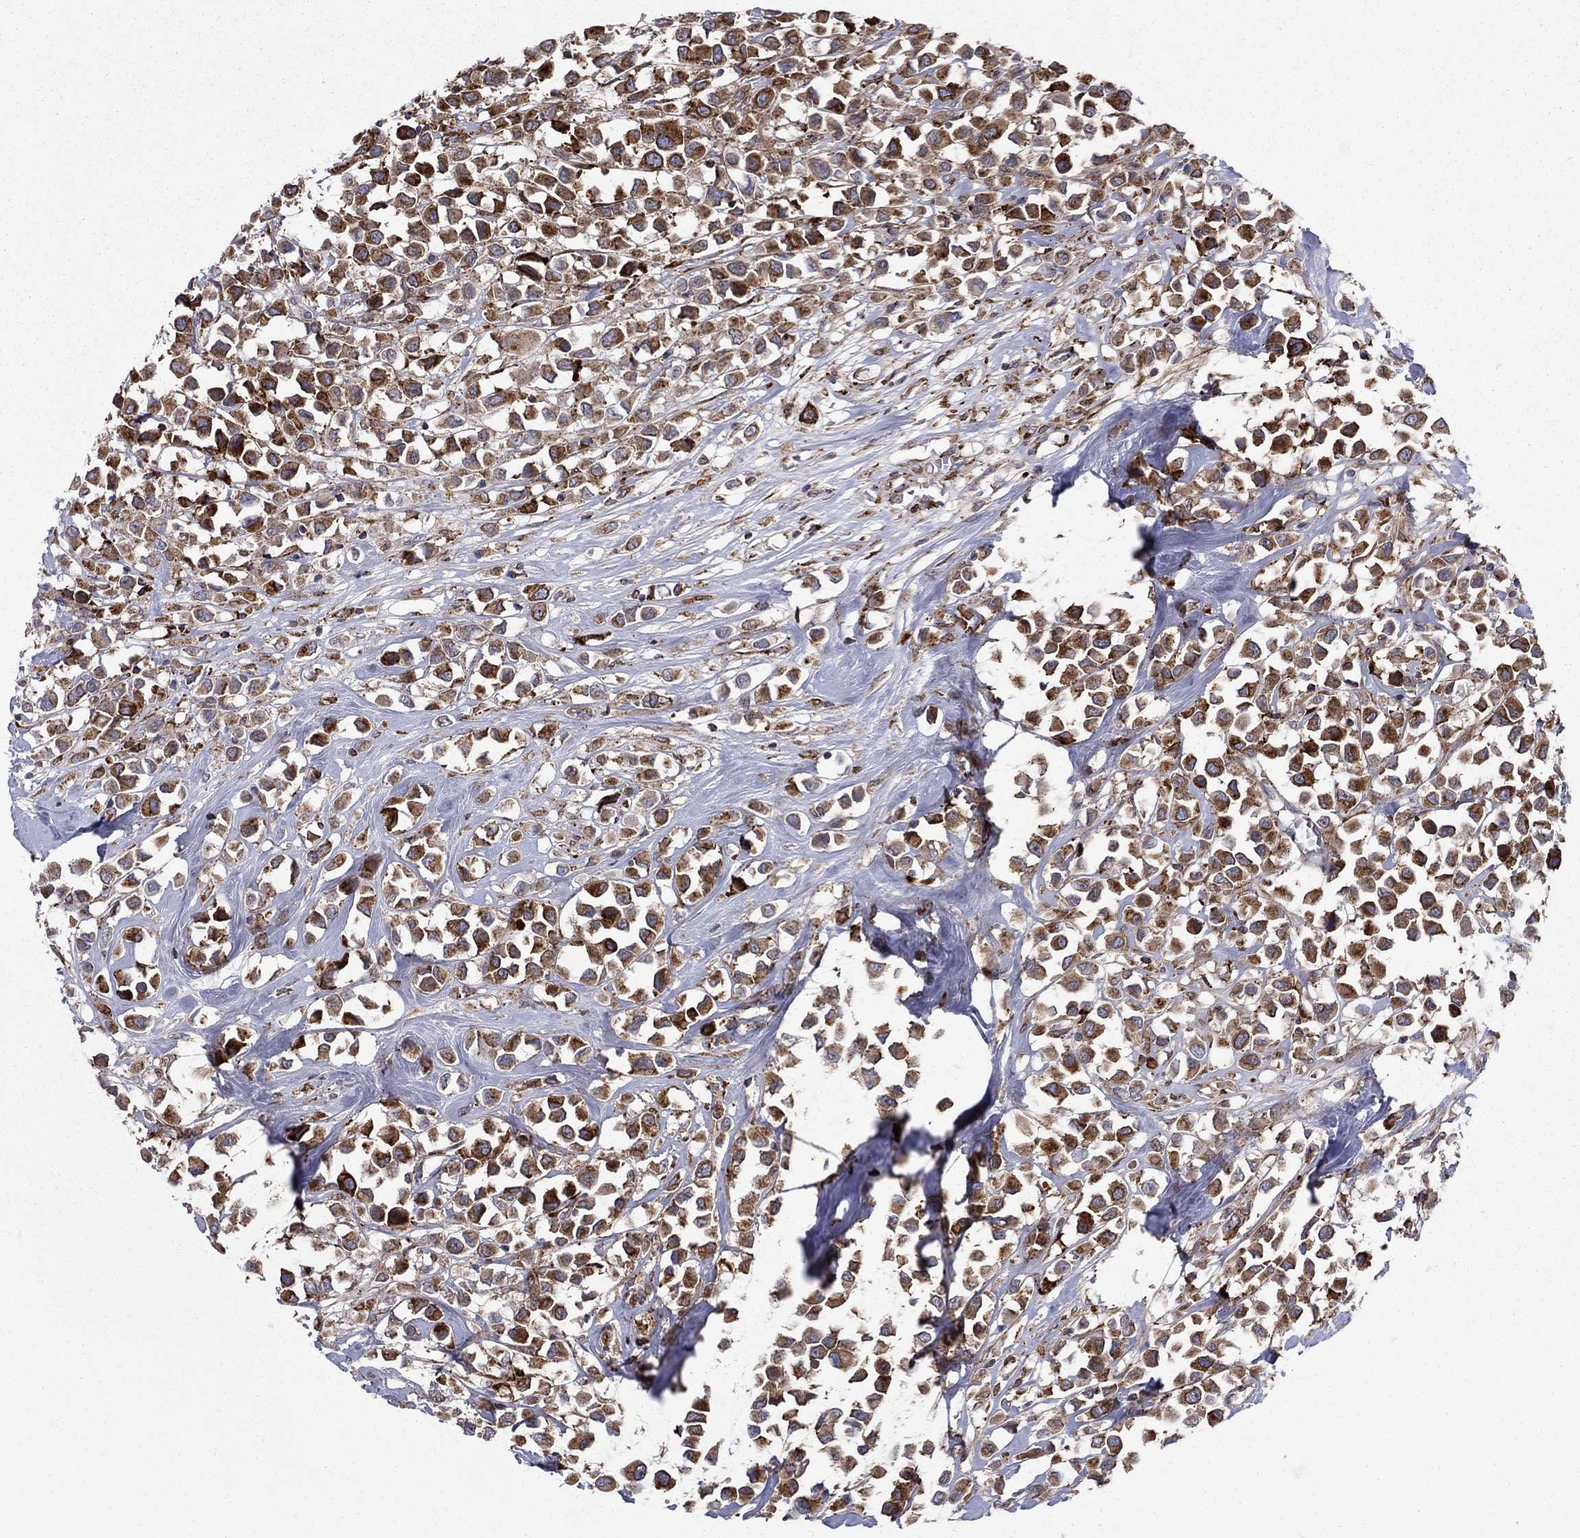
{"staining": {"intensity": "strong", "quantity": ">75%", "location": "cytoplasmic/membranous"}, "tissue": "breast cancer", "cell_type": "Tumor cells", "image_type": "cancer", "snomed": [{"axis": "morphology", "description": "Duct carcinoma"}, {"axis": "topography", "description": "Breast"}], "caption": "Immunohistochemical staining of human intraductal carcinoma (breast) displays high levels of strong cytoplasmic/membranous protein staining in approximately >75% of tumor cells. Immunohistochemistry stains the protein in brown and the nuclei are stained blue.", "gene": "CAB39L", "patient": {"sex": "female", "age": 61}}